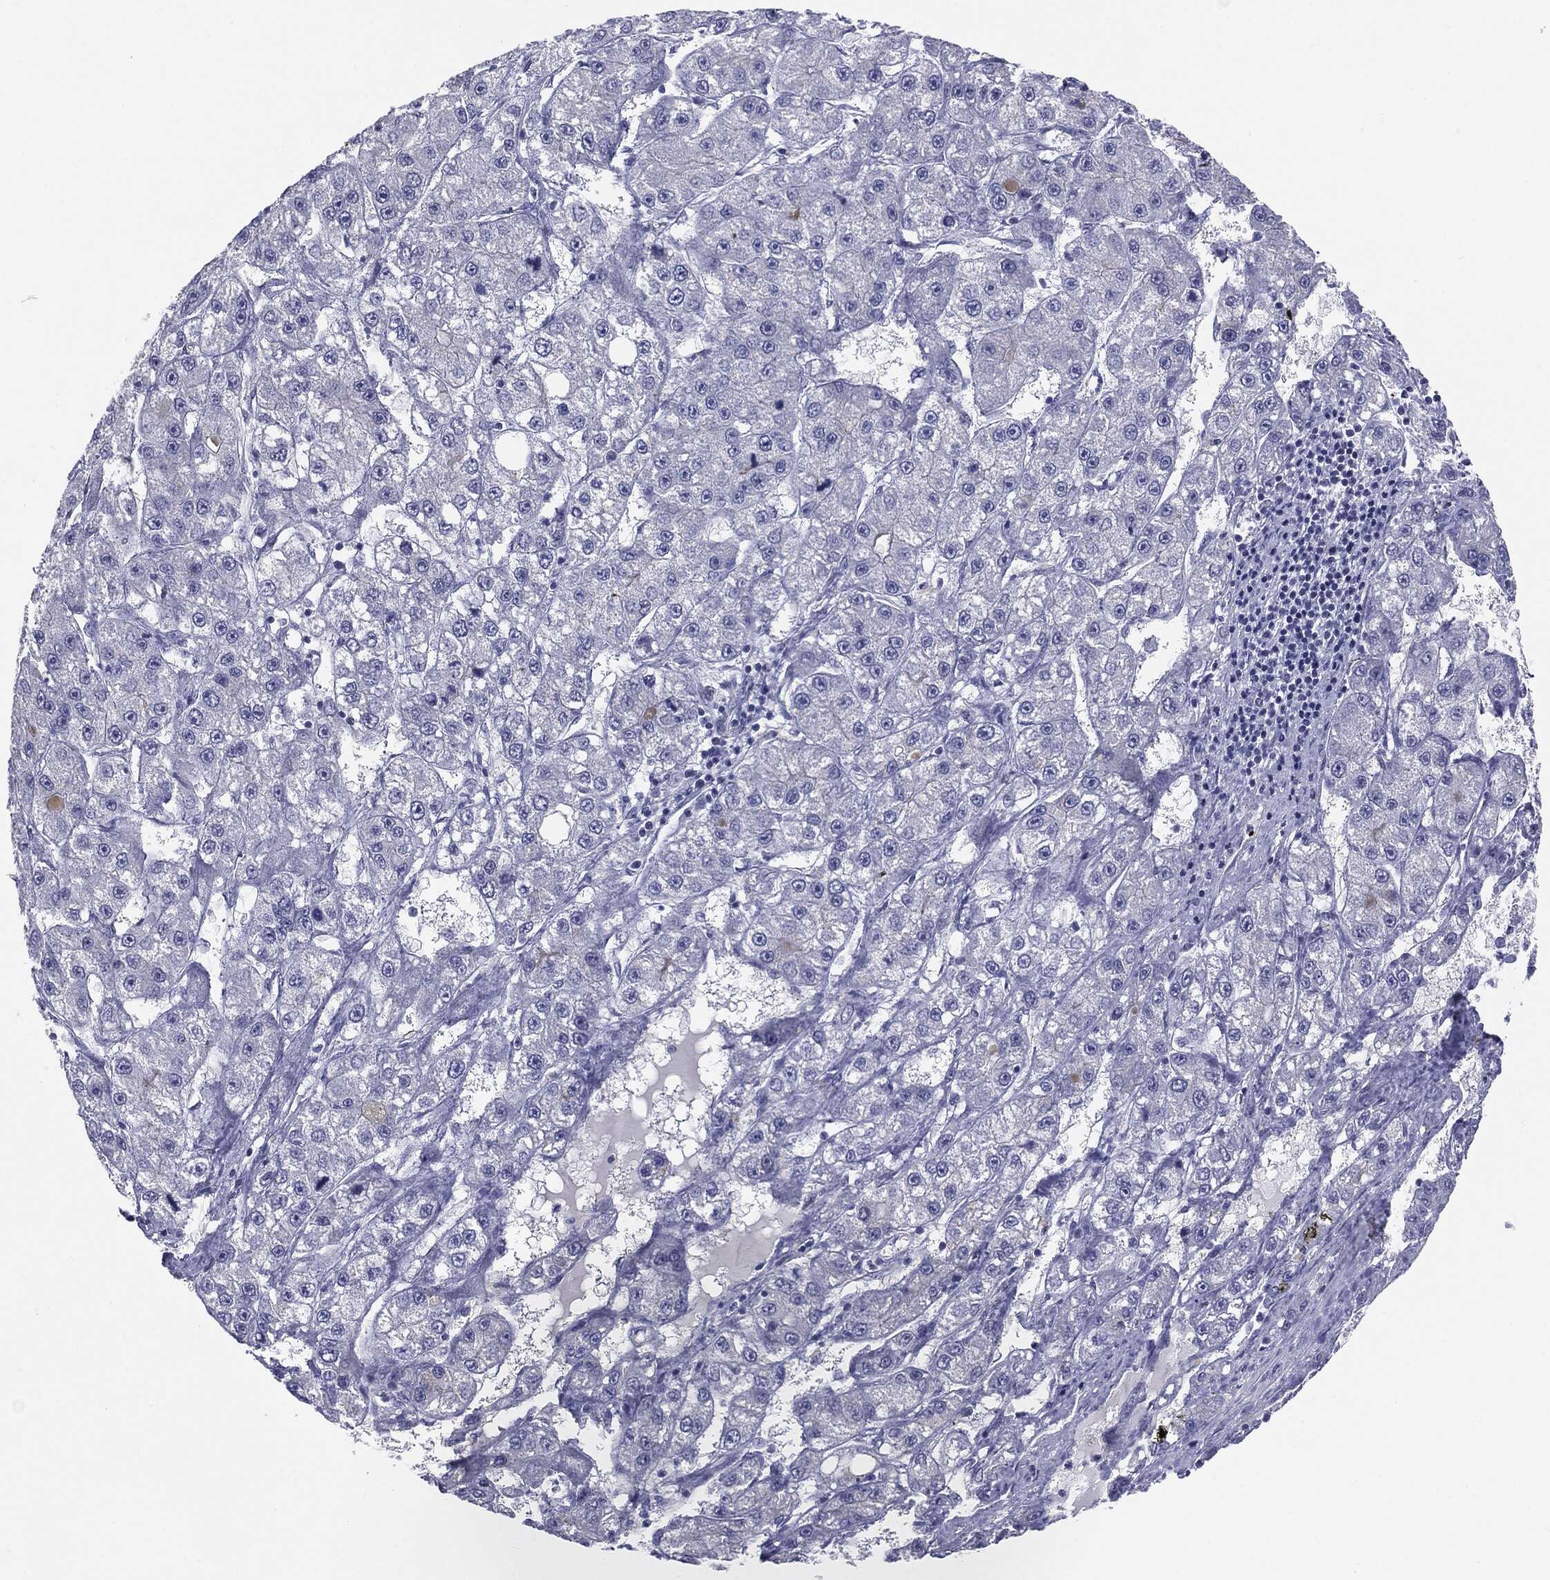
{"staining": {"intensity": "negative", "quantity": "none", "location": "none"}, "tissue": "liver cancer", "cell_type": "Tumor cells", "image_type": "cancer", "snomed": [{"axis": "morphology", "description": "Carcinoma, Hepatocellular, NOS"}, {"axis": "topography", "description": "Liver"}], "caption": "Immunohistochemistry of liver cancer (hepatocellular carcinoma) displays no positivity in tumor cells. (Brightfield microscopy of DAB IHC at high magnification).", "gene": "SLC5A5", "patient": {"sex": "female", "age": 65}}